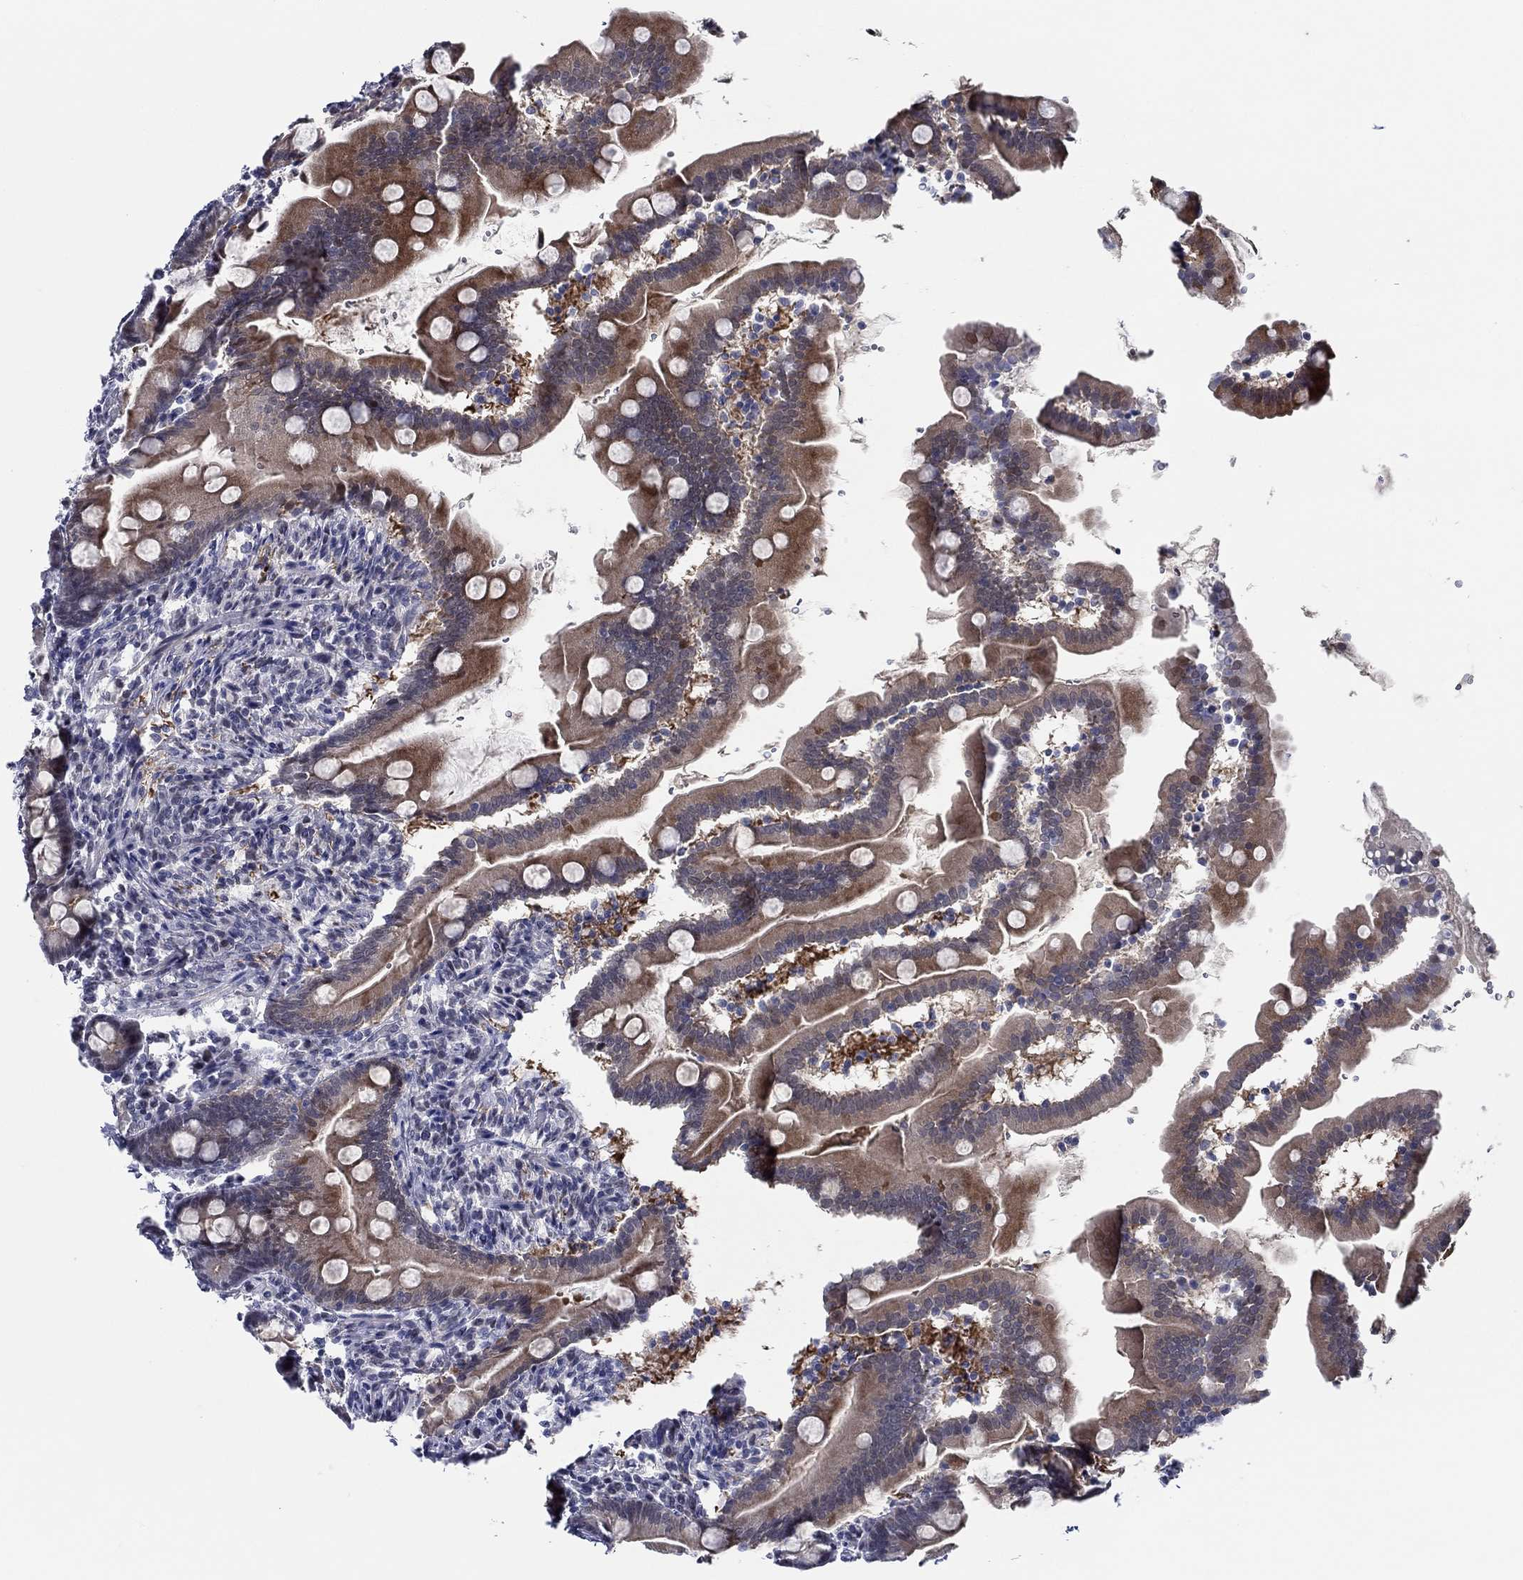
{"staining": {"intensity": "moderate", "quantity": ">75%", "location": "cytoplasmic/membranous"}, "tissue": "small intestine", "cell_type": "Glandular cells", "image_type": "normal", "snomed": [{"axis": "morphology", "description": "Normal tissue, NOS"}, {"axis": "topography", "description": "Small intestine"}], "caption": "A high-resolution image shows immunohistochemistry staining of normal small intestine, which demonstrates moderate cytoplasmic/membranous expression in approximately >75% of glandular cells. The staining was performed using DAB (3,3'-diaminobenzidine) to visualize the protein expression in brown, while the nuclei were stained in blue with hematoxylin (Magnification: 20x).", "gene": "SLC34A1", "patient": {"sex": "female", "age": 44}}